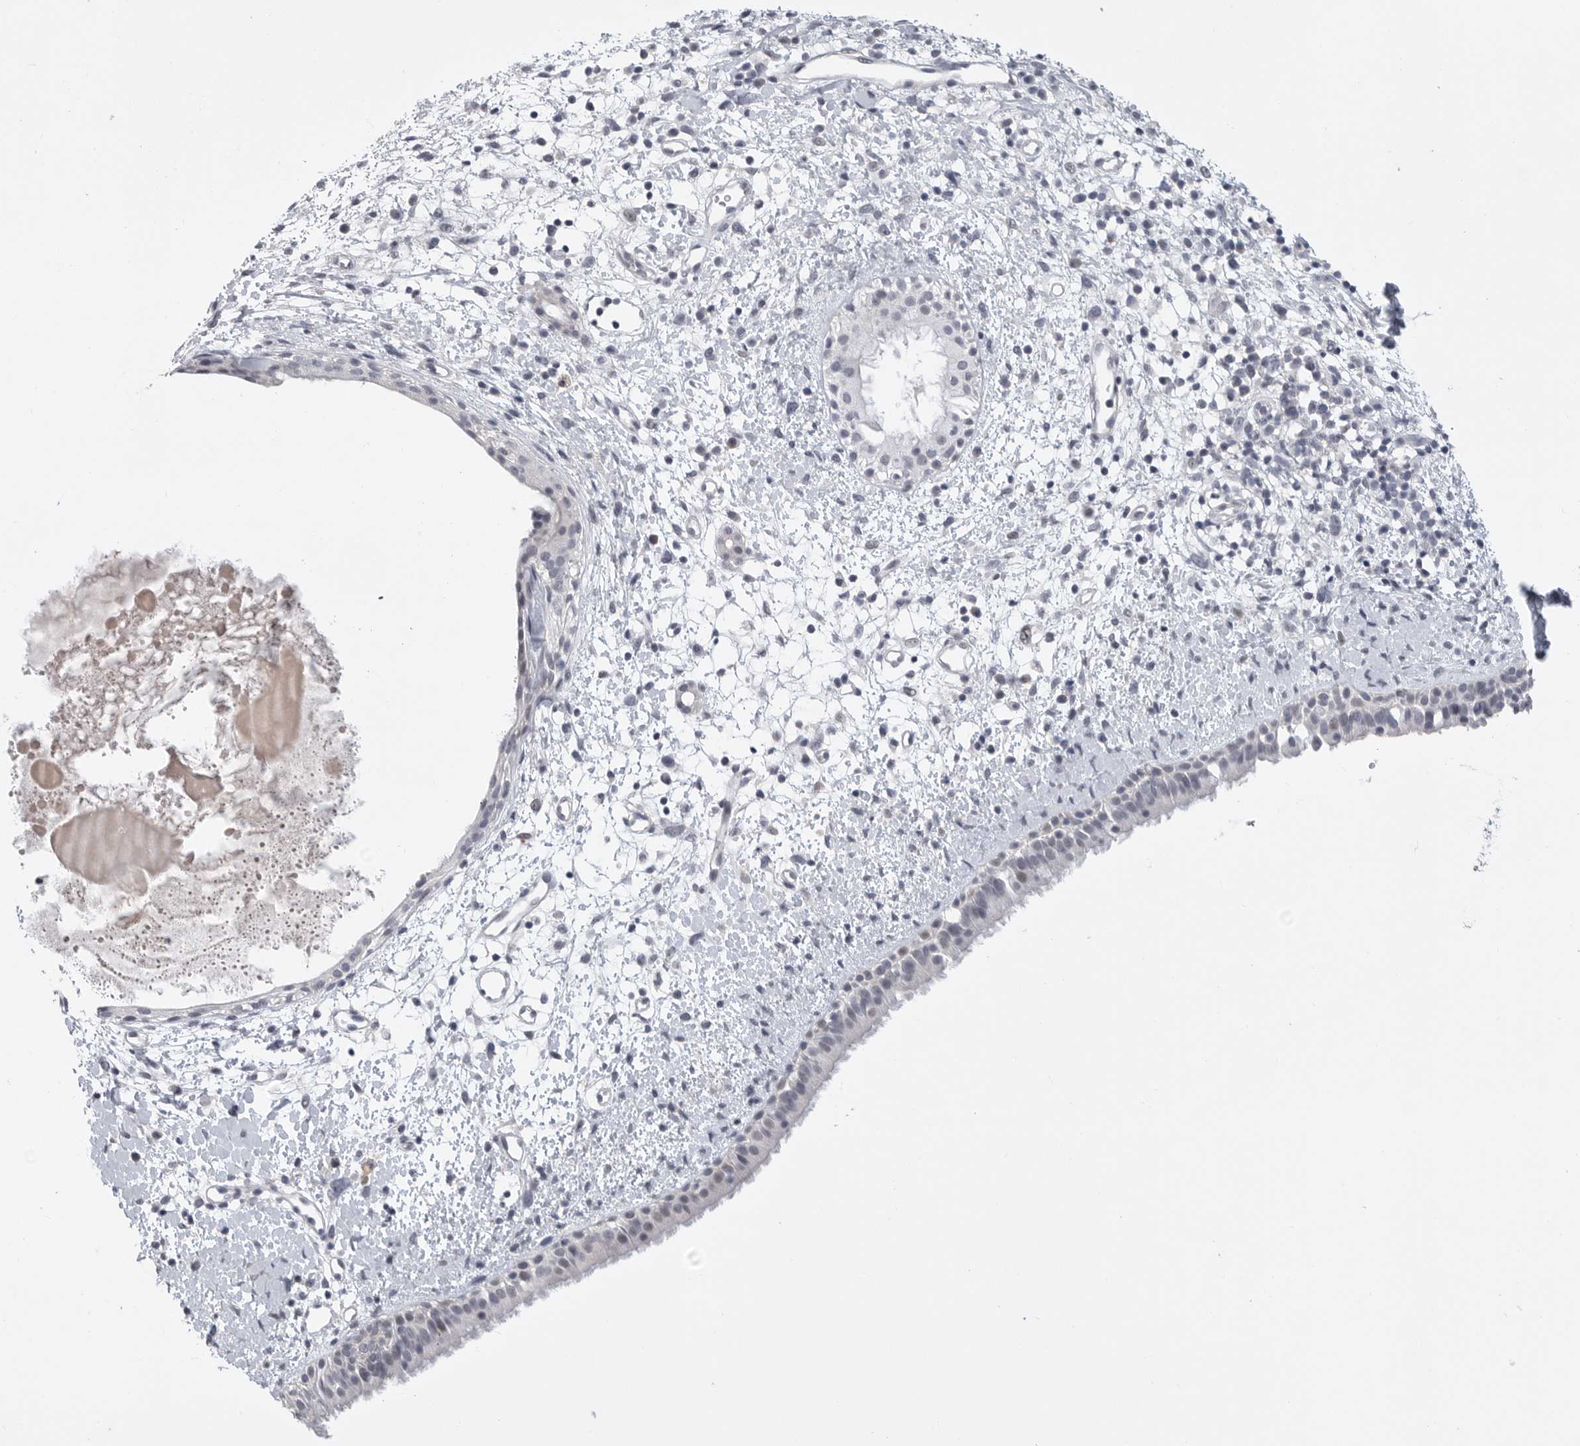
{"staining": {"intensity": "negative", "quantity": "none", "location": "none"}, "tissue": "nasopharynx", "cell_type": "Respiratory epithelial cells", "image_type": "normal", "snomed": [{"axis": "morphology", "description": "Normal tissue, NOS"}, {"axis": "topography", "description": "Nasopharynx"}], "caption": "Immunohistochemistry photomicrograph of normal nasopharynx: nasopharynx stained with DAB (3,3'-diaminobenzidine) reveals no significant protein expression in respiratory epithelial cells.", "gene": "FBXO43", "patient": {"sex": "male", "age": 22}}